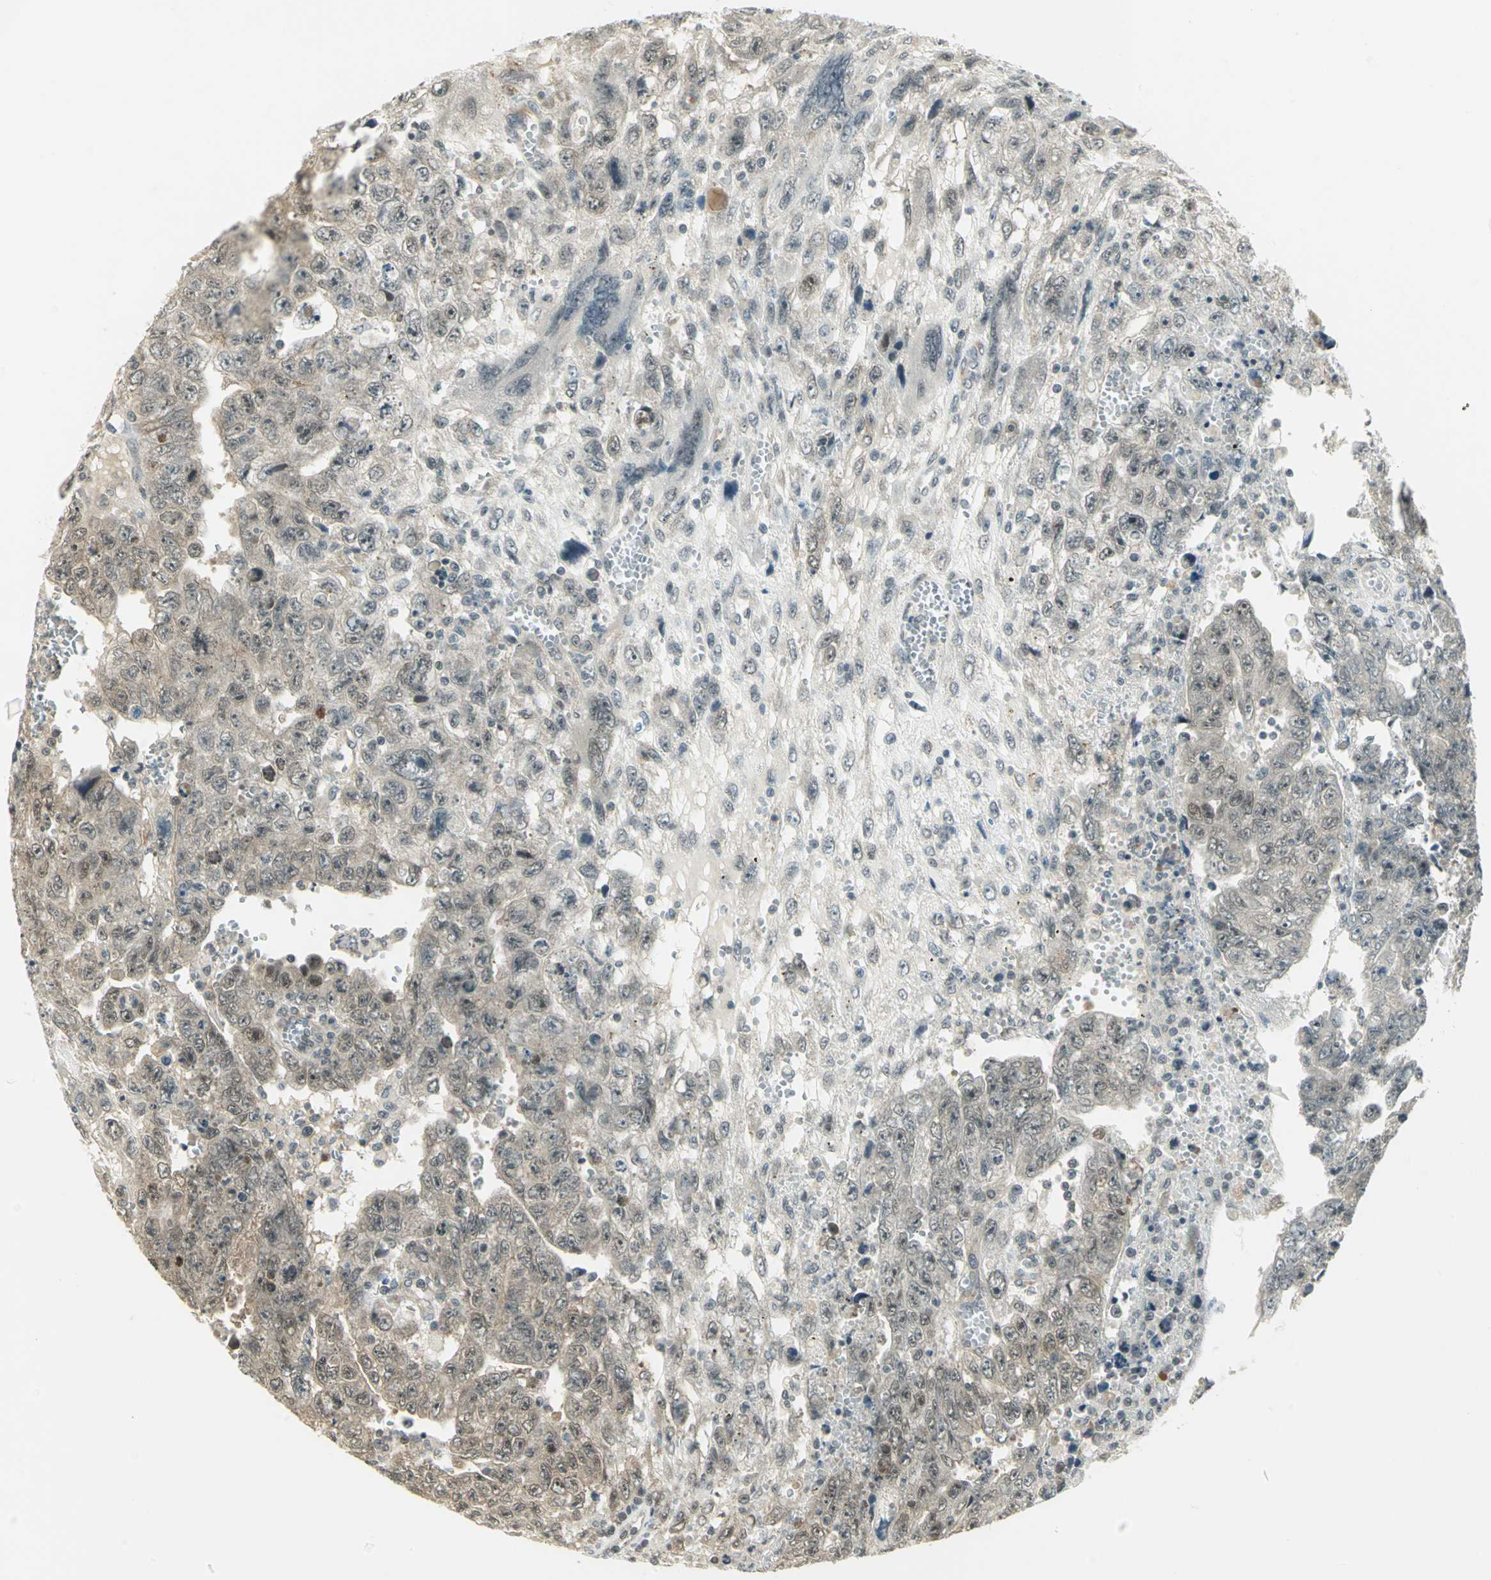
{"staining": {"intensity": "weak", "quantity": ">75%", "location": "cytoplasmic/membranous"}, "tissue": "testis cancer", "cell_type": "Tumor cells", "image_type": "cancer", "snomed": [{"axis": "morphology", "description": "Carcinoma, Embryonal, NOS"}, {"axis": "topography", "description": "Testis"}], "caption": "Immunohistochemical staining of human testis cancer (embryonal carcinoma) demonstrates weak cytoplasmic/membranous protein positivity in about >75% of tumor cells.", "gene": "CDC34", "patient": {"sex": "male", "age": 28}}